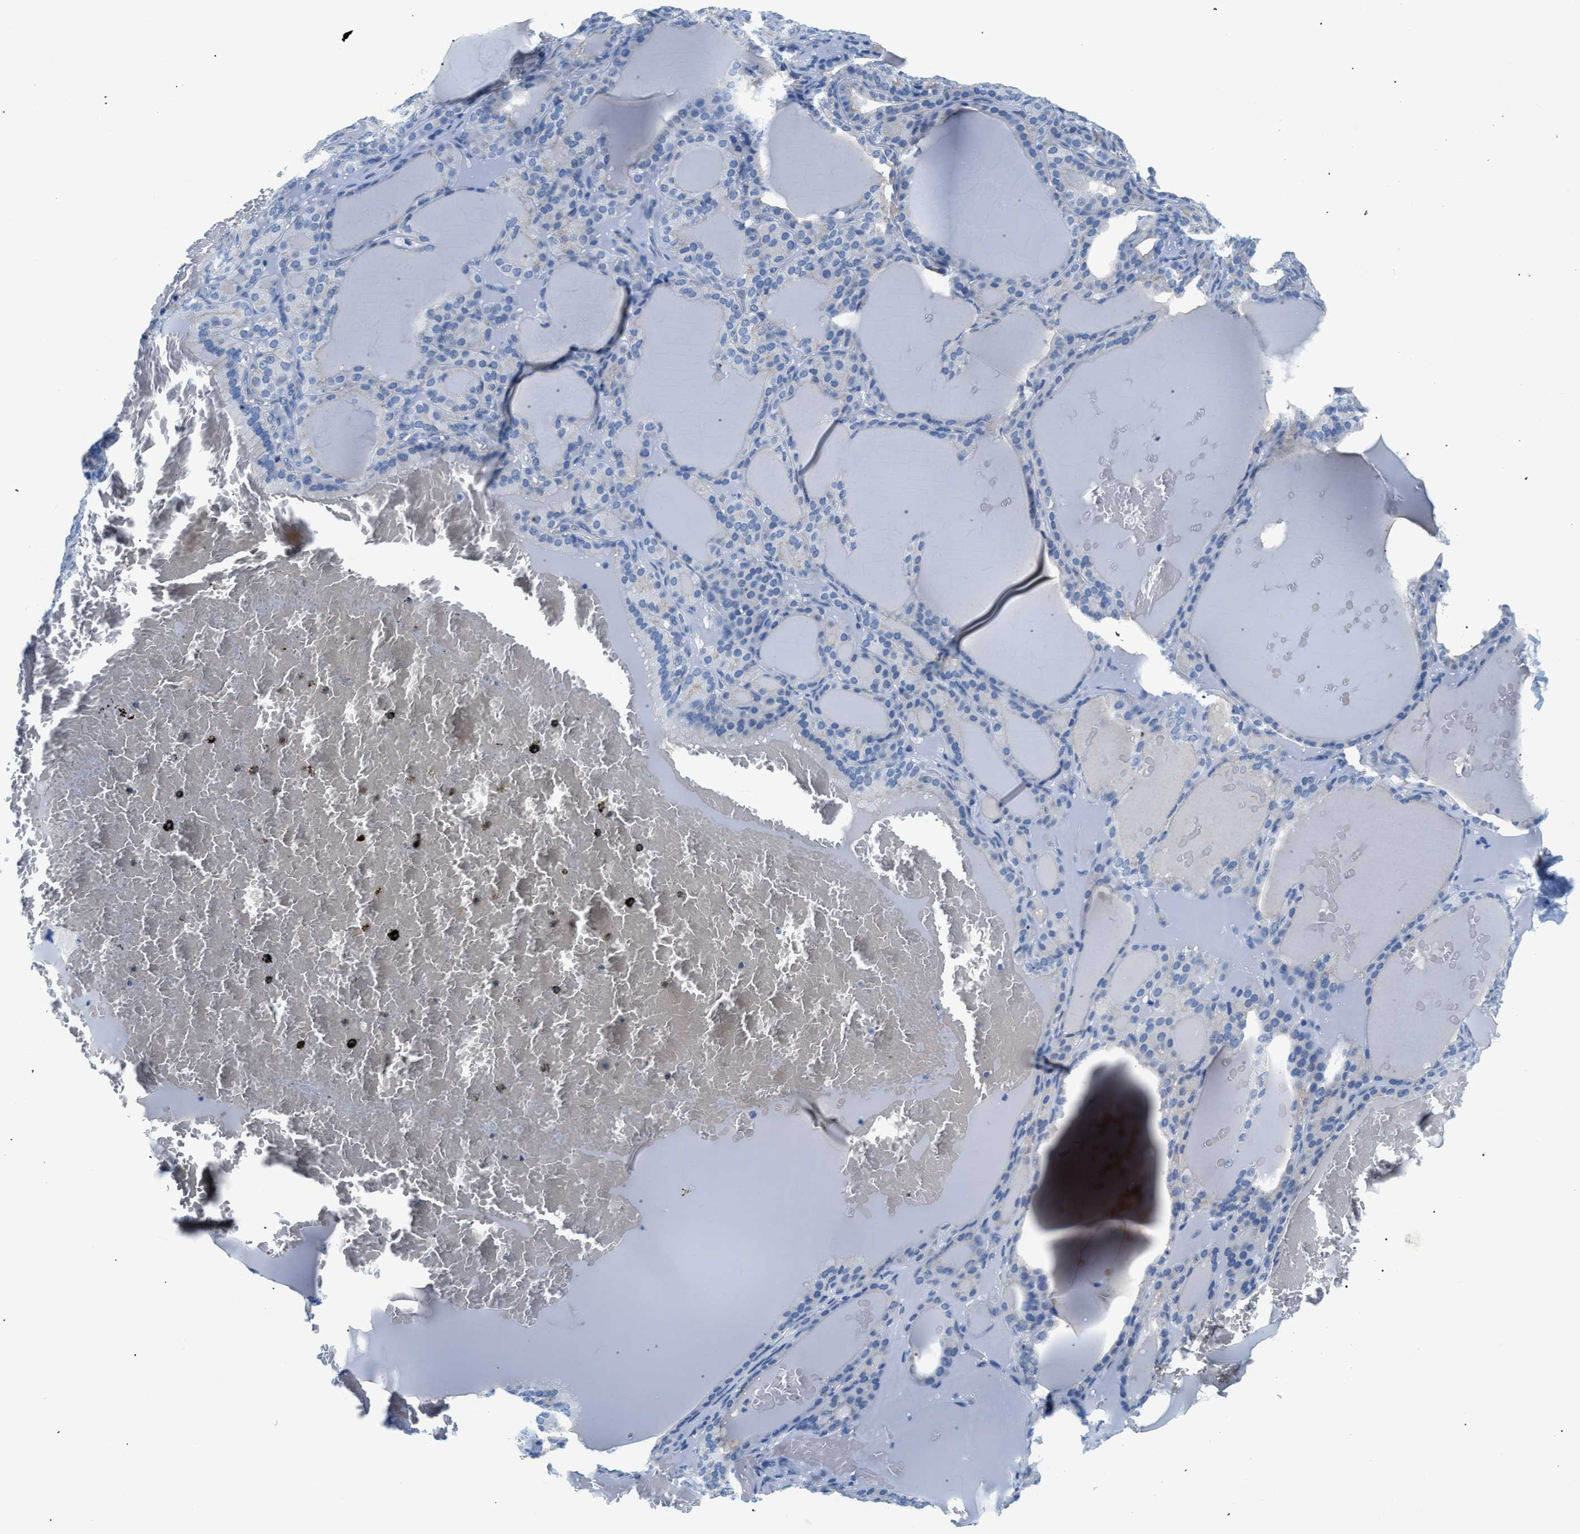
{"staining": {"intensity": "negative", "quantity": "none", "location": "none"}, "tissue": "thyroid gland", "cell_type": "Glandular cells", "image_type": "normal", "snomed": [{"axis": "morphology", "description": "Normal tissue, NOS"}, {"axis": "topography", "description": "Thyroid gland"}], "caption": "The micrograph demonstrates no staining of glandular cells in unremarkable thyroid gland.", "gene": "FDCSP", "patient": {"sex": "female", "age": 28}}